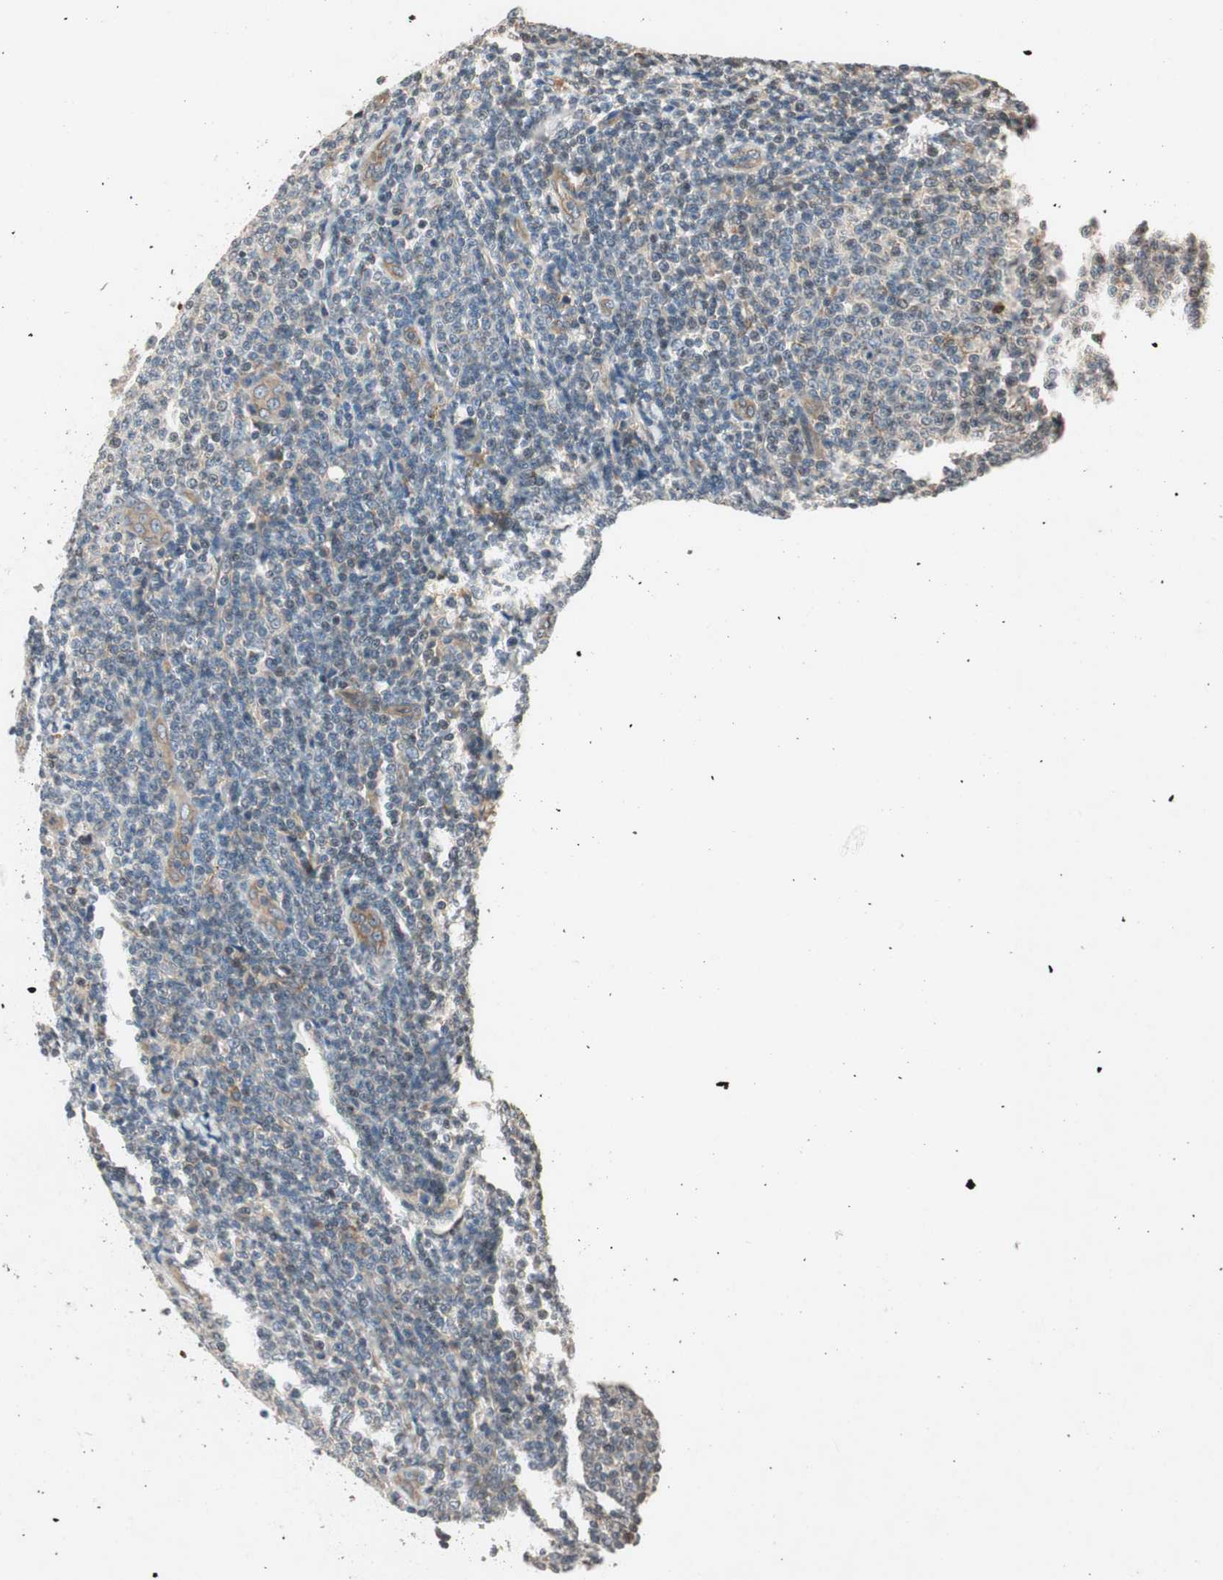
{"staining": {"intensity": "negative", "quantity": "none", "location": "none"}, "tissue": "lymphoma", "cell_type": "Tumor cells", "image_type": "cancer", "snomed": [{"axis": "morphology", "description": "Malignant lymphoma, non-Hodgkin's type, Low grade"}, {"axis": "topography", "description": "Lymph node"}], "caption": "This is an immunohistochemistry micrograph of malignant lymphoma, non-Hodgkin's type (low-grade). There is no staining in tumor cells.", "gene": "GCLM", "patient": {"sex": "male", "age": 66}}